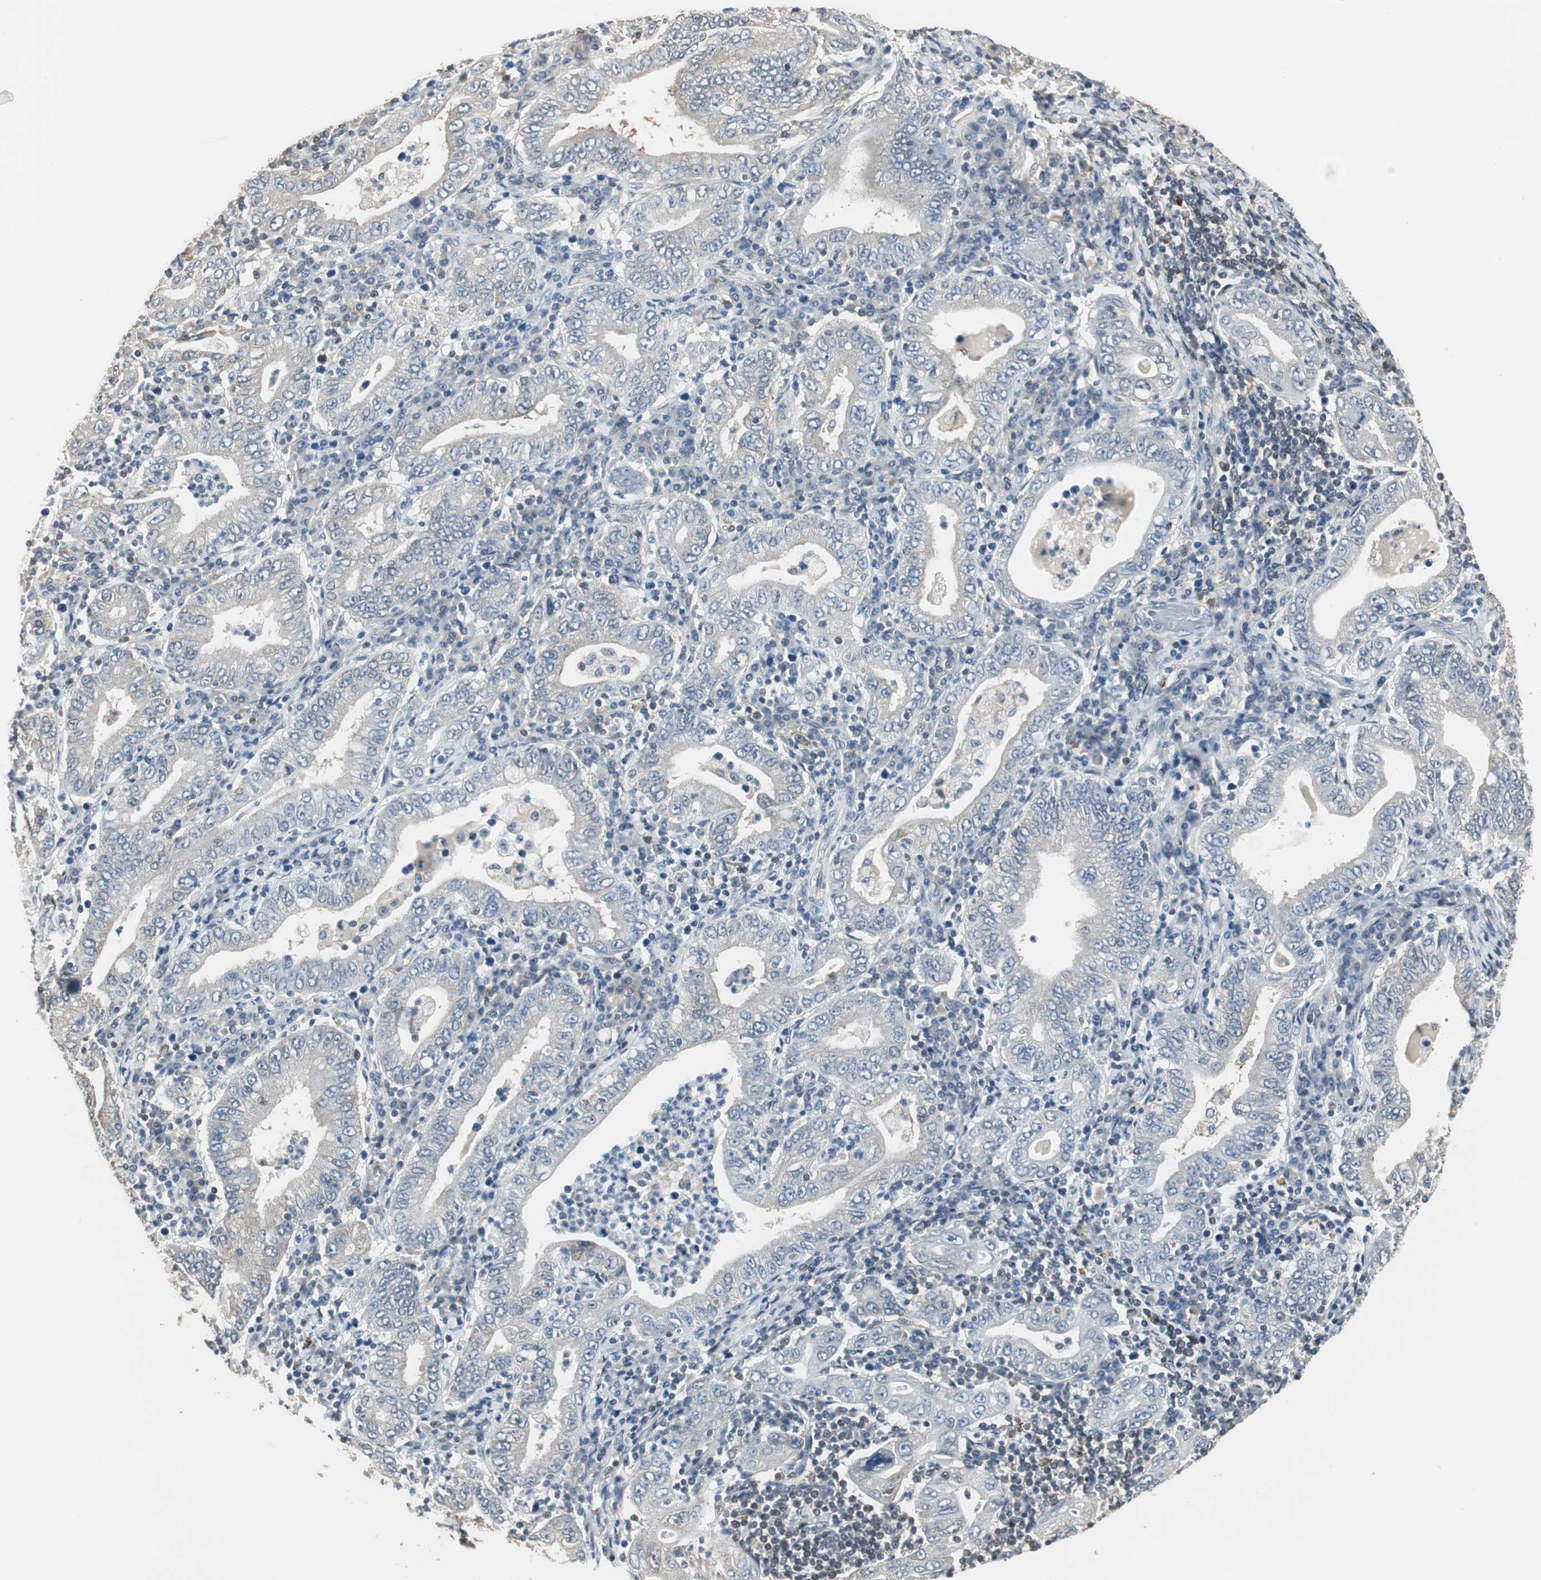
{"staining": {"intensity": "negative", "quantity": "none", "location": "none"}, "tissue": "stomach cancer", "cell_type": "Tumor cells", "image_type": "cancer", "snomed": [{"axis": "morphology", "description": "Normal tissue, NOS"}, {"axis": "morphology", "description": "Adenocarcinoma, NOS"}, {"axis": "topography", "description": "Esophagus"}, {"axis": "topography", "description": "Stomach, upper"}, {"axis": "topography", "description": "Peripheral nerve tissue"}], "caption": "DAB (3,3'-diaminobenzidine) immunohistochemical staining of human stomach cancer (adenocarcinoma) demonstrates no significant staining in tumor cells.", "gene": "CCT5", "patient": {"sex": "male", "age": 62}}